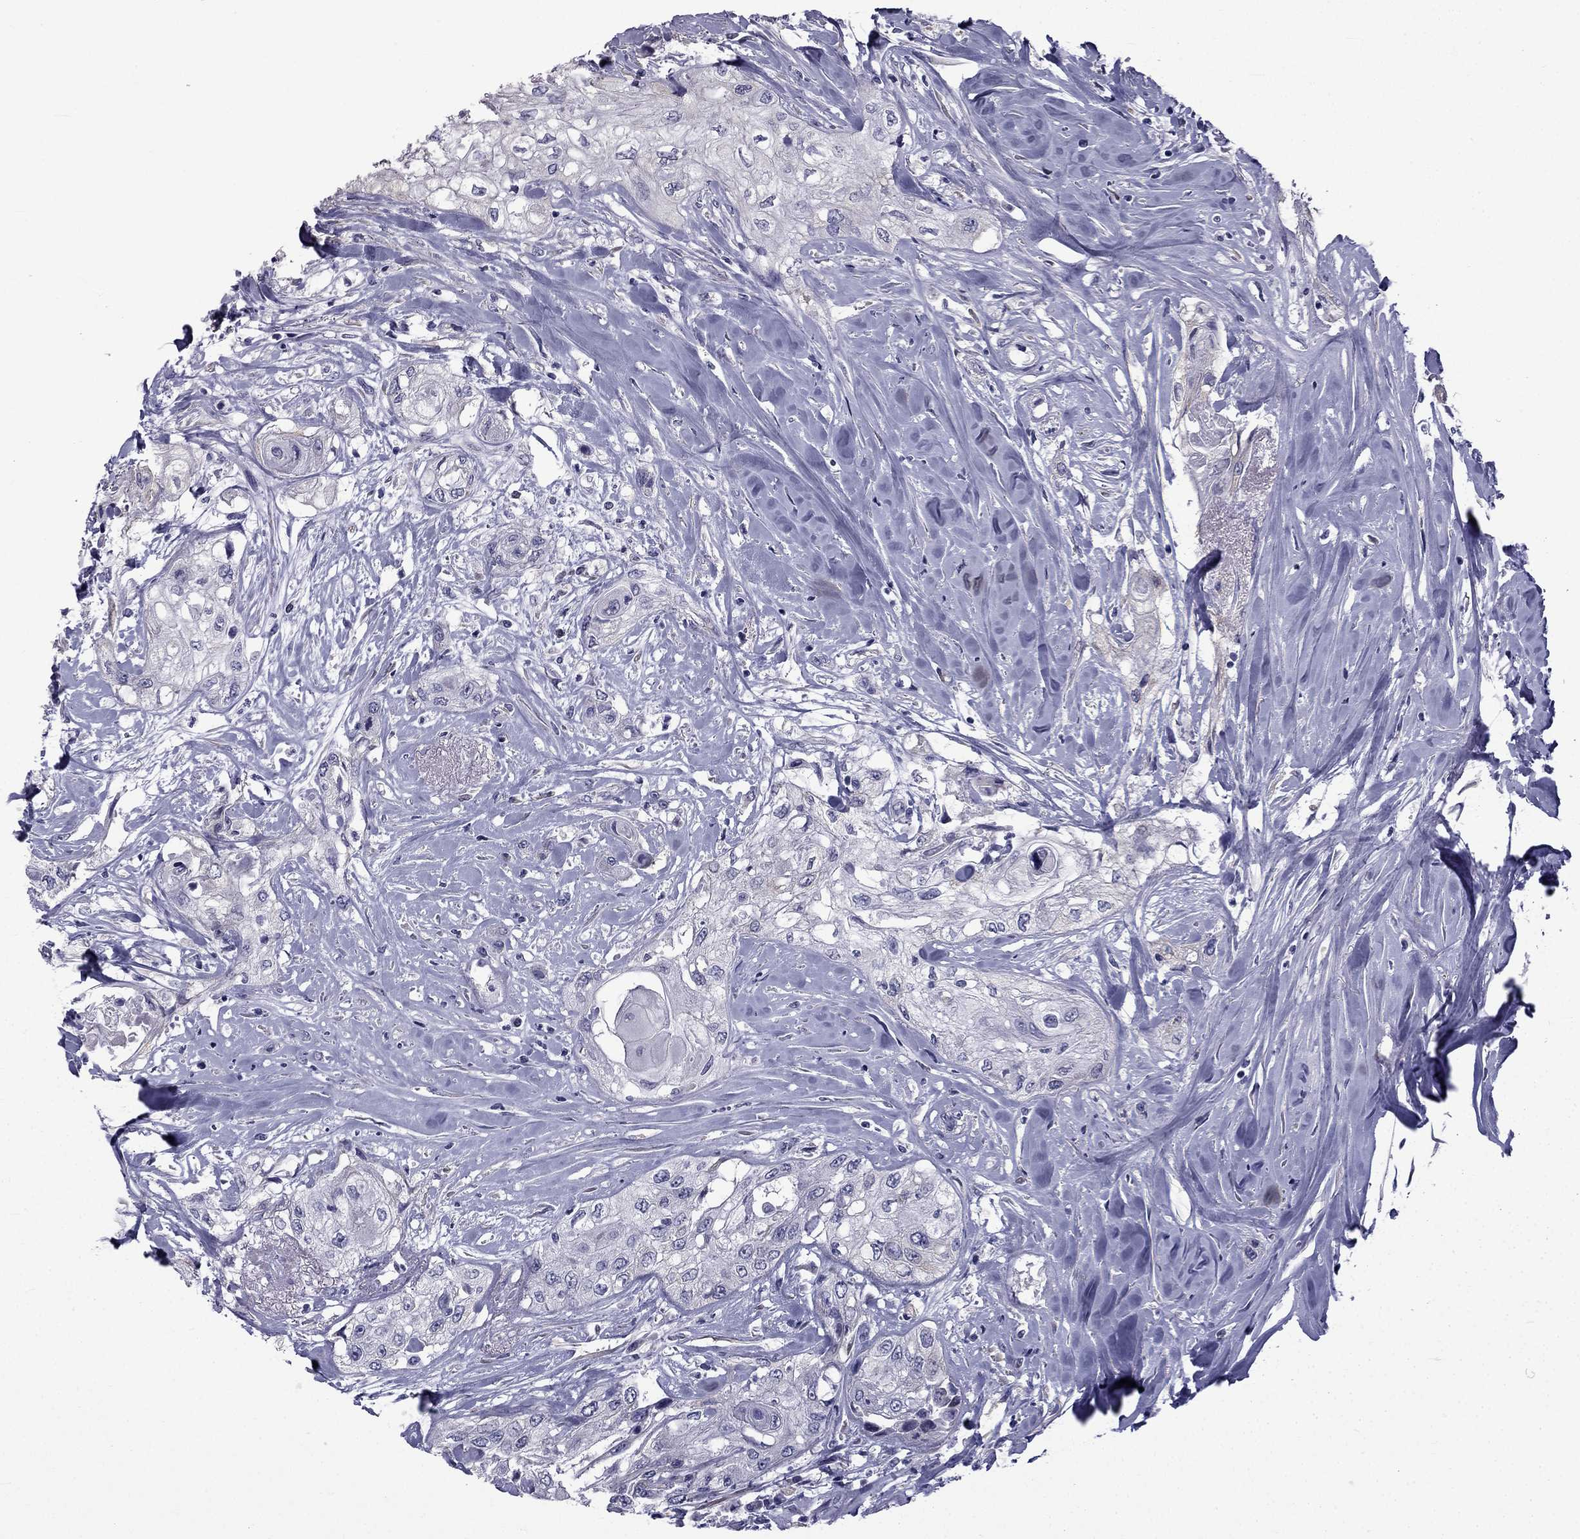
{"staining": {"intensity": "negative", "quantity": "none", "location": "none"}, "tissue": "head and neck cancer", "cell_type": "Tumor cells", "image_type": "cancer", "snomed": [{"axis": "morphology", "description": "Normal tissue, NOS"}, {"axis": "morphology", "description": "Squamous cell carcinoma, NOS"}, {"axis": "topography", "description": "Oral tissue"}, {"axis": "topography", "description": "Peripheral nerve tissue"}, {"axis": "topography", "description": "Head-Neck"}], "caption": "This image is of head and neck cancer (squamous cell carcinoma) stained with immunohistochemistry (IHC) to label a protein in brown with the nuclei are counter-stained blue. There is no staining in tumor cells.", "gene": "CCDC40", "patient": {"sex": "female", "age": 59}}